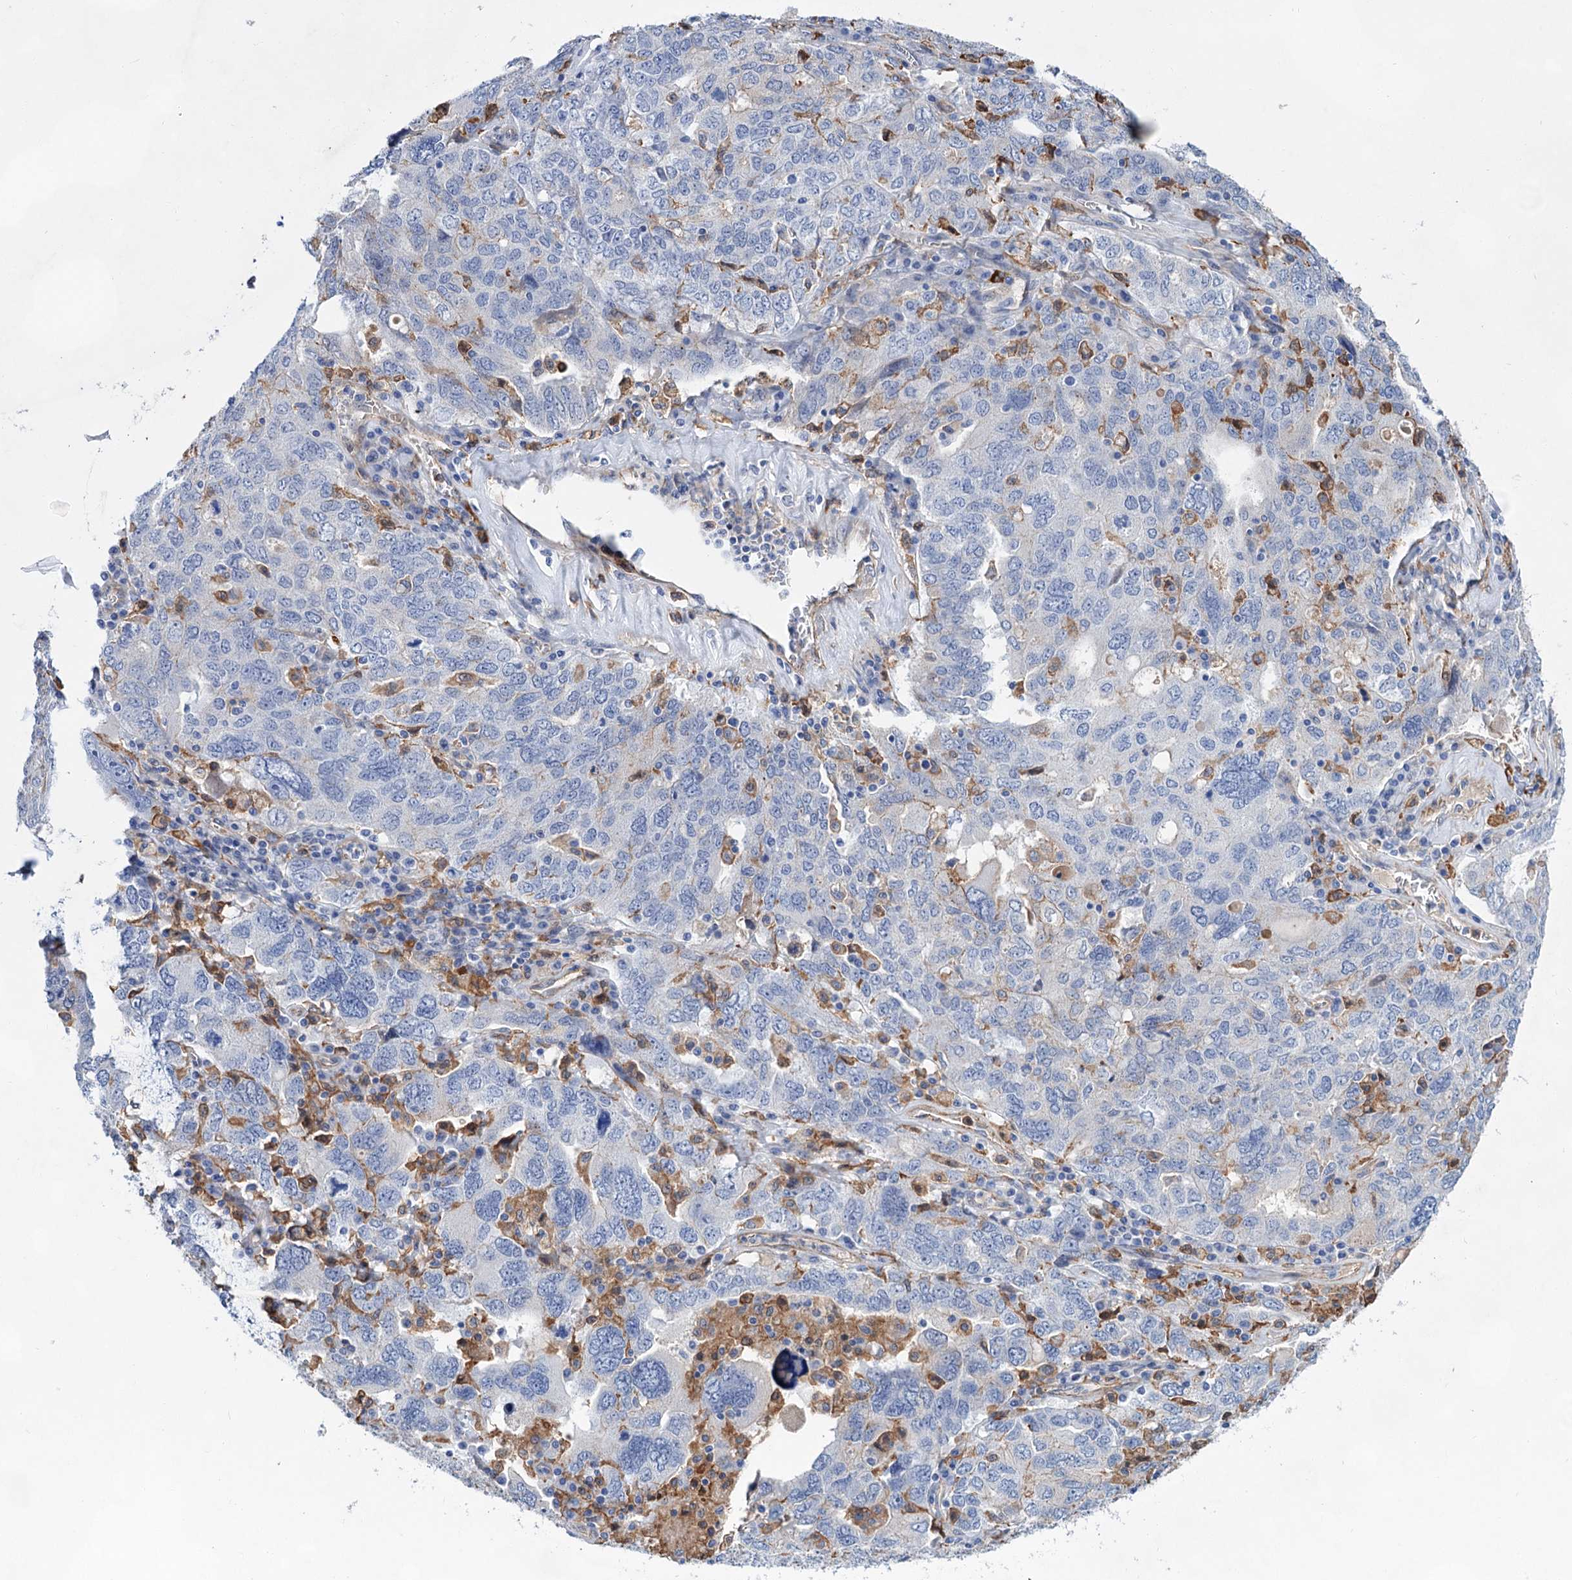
{"staining": {"intensity": "negative", "quantity": "none", "location": "none"}, "tissue": "ovarian cancer", "cell_type": "Tumor cells", "image_type": "cancer", "snomed": [{"axis": "morphology", "description": "Carcinoma, endometroid"}, {"axis": "topography", "description": "Ovary"}], "caption": "Human ovarian cancer (endometroid carcinoma) stained for a protein using immunohistochemistry (IHC) displays no staining in tumor cells.", "gene": "TMTC3", "patient": {"sex": "female", "age": 62}}